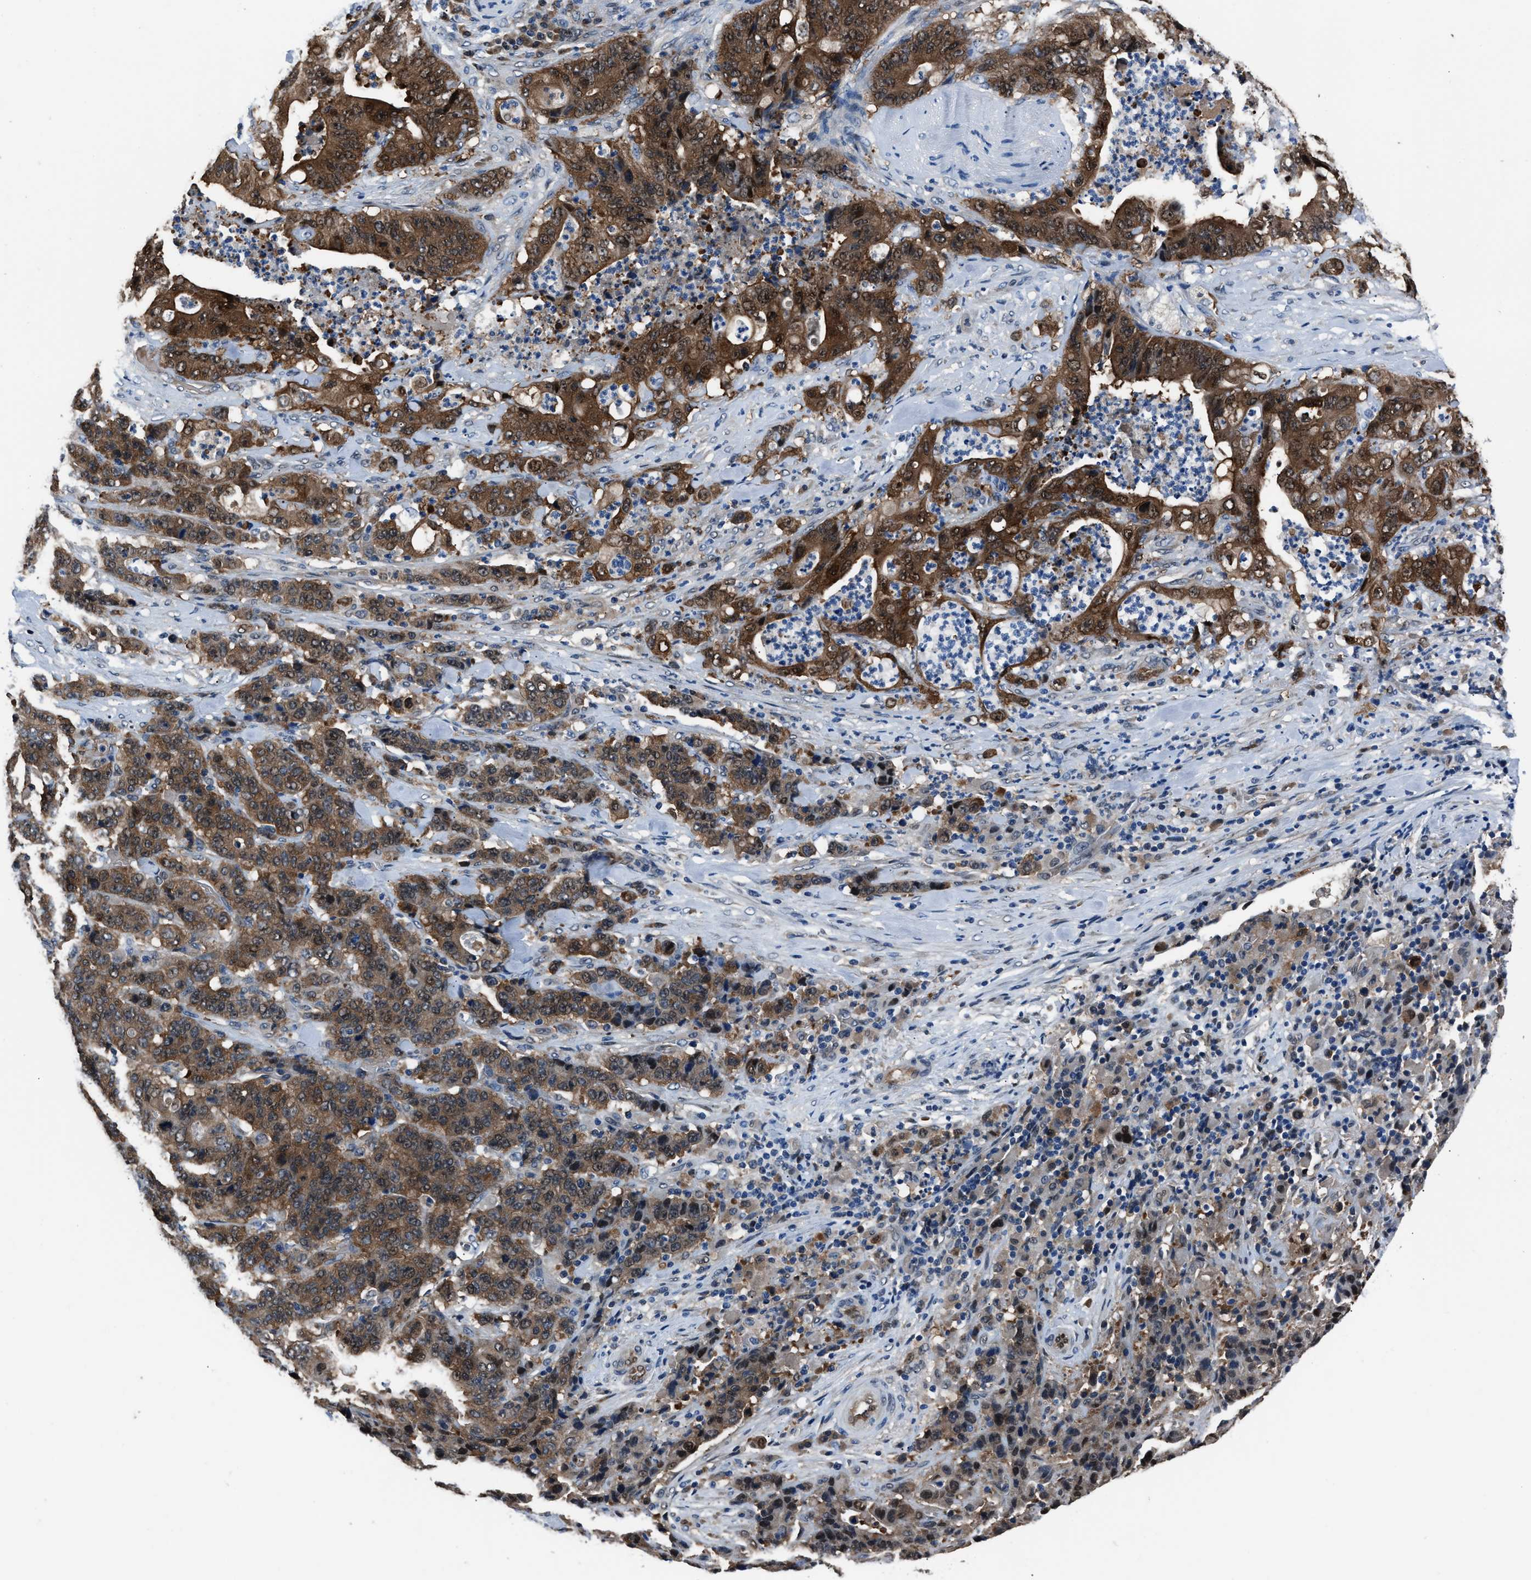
{"staining": {"intensity": "moderate", "quantity": "25%-75%", "location": "cytoplasmic/membranous"}, "tissue": "stomach cancer", "cell_type": "Tumor cells", "image_type": "cancer", "snomed": [{"axis": "morphology", "description": "Adenocarcinoma, NOS"}, {"axis": "topography", "description": "Stomach"}], "caption": "Stomach cancer (adenocarcinoma) stained for a protein displays moderate cytoplasmic/membranous positivity in tumor cells. The staining was performed using DAB (3,3'-diaminobenzidine), with brown indicating positive protein expression. Nuclei are stained blue with hematoxylin.", "gene": "PPA1", "patient": {"sex": "female", "age": 73}}